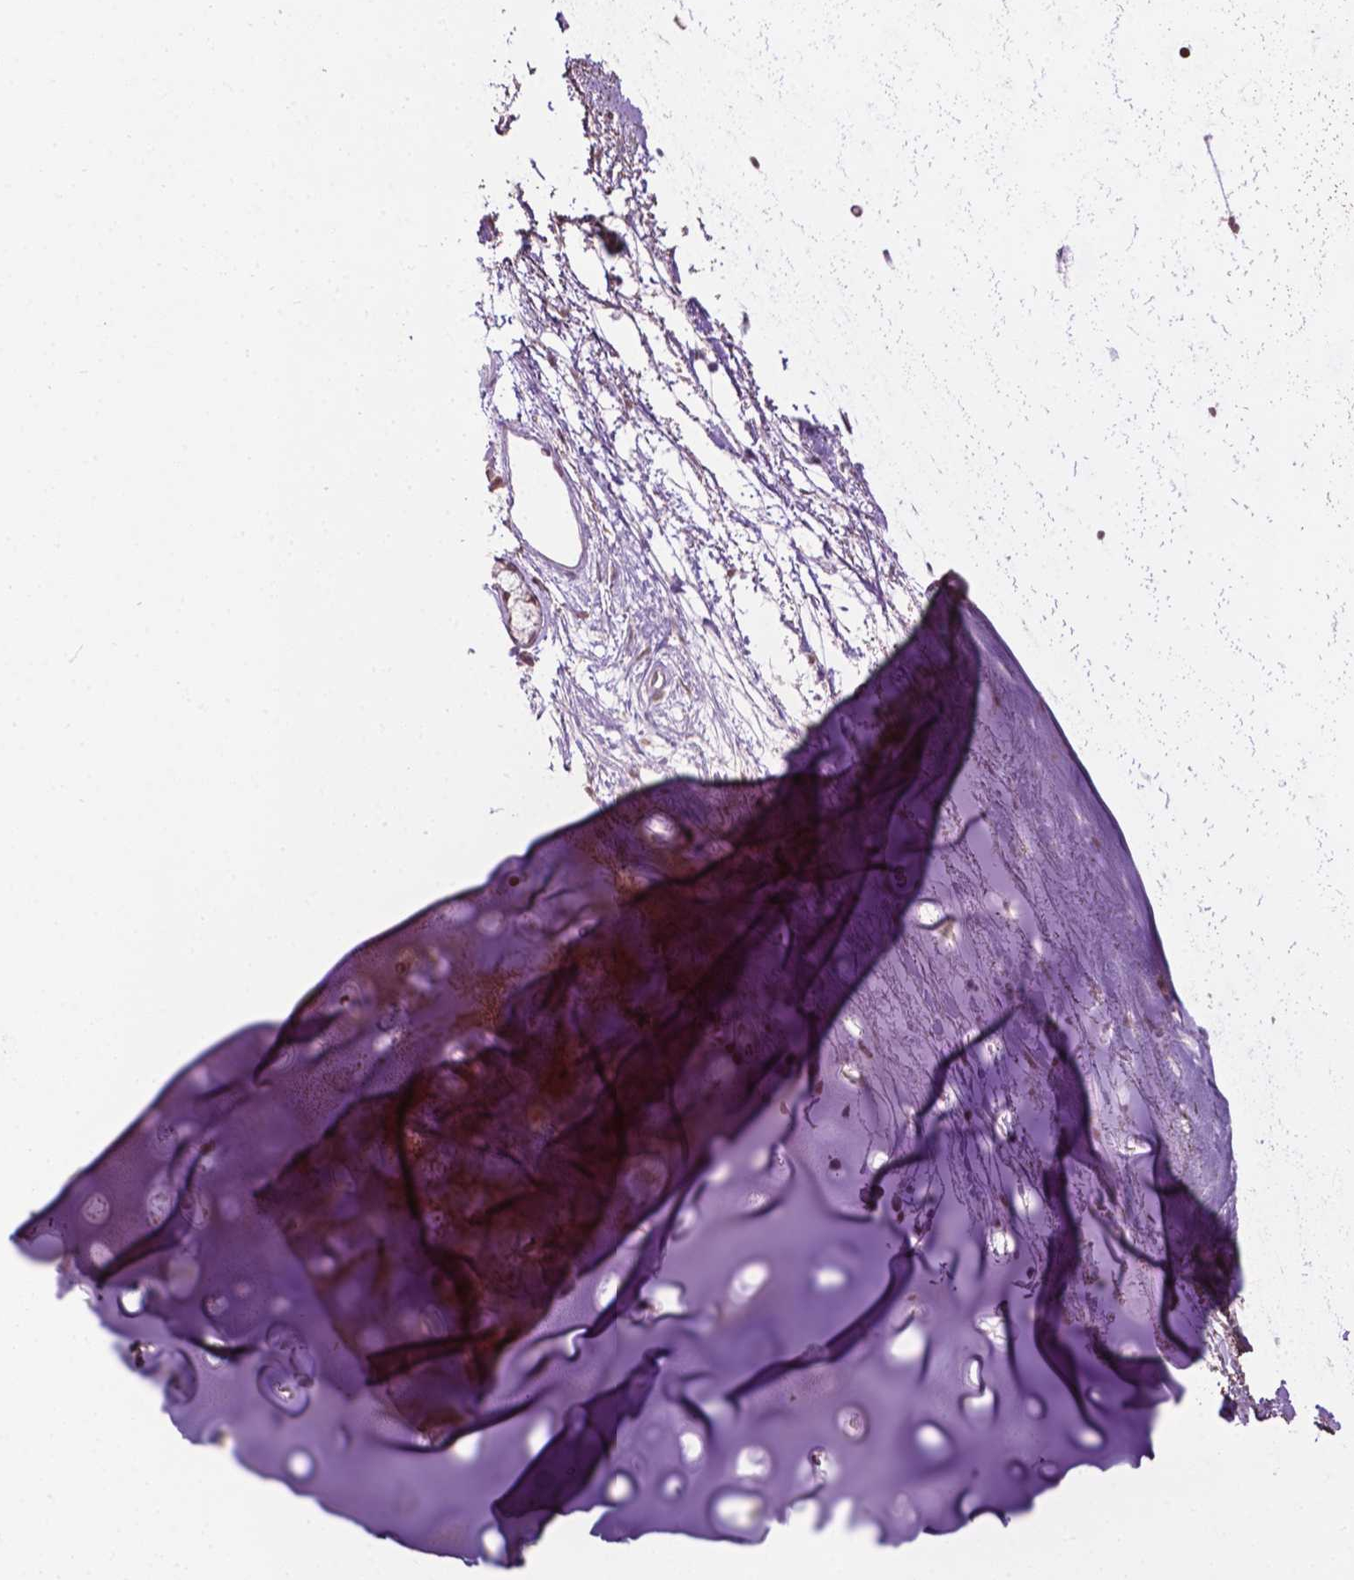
{"staining": {"intensity": "moderate", "quantity": "<25%", "location": "nuclear"}, "tissue": "adipose tissue", "cell_type": "Adipocytes", "image_type": "normal", "snomed": [{"axis": "morphology", "description": "Normal tissue, NOS"}, {"axis": "topography", "description": "Cartilage tissue"}, {"axis": "topography", "description": "Bronchus"}], "caption": "DAB immunohistochemical staining of unremarkable adipose tissue demonstrates moderate nuclear protein expression in approximately <25% of adipocytes. The protein of interest is stained brown, and the nuclei are stained in blue (DAB (3,3'-diaminobenzidine) IHC with brightfield microscopy, high magnification).", "gene": "UBQLN4", "patient": {"sex": "male", "age": 58}}